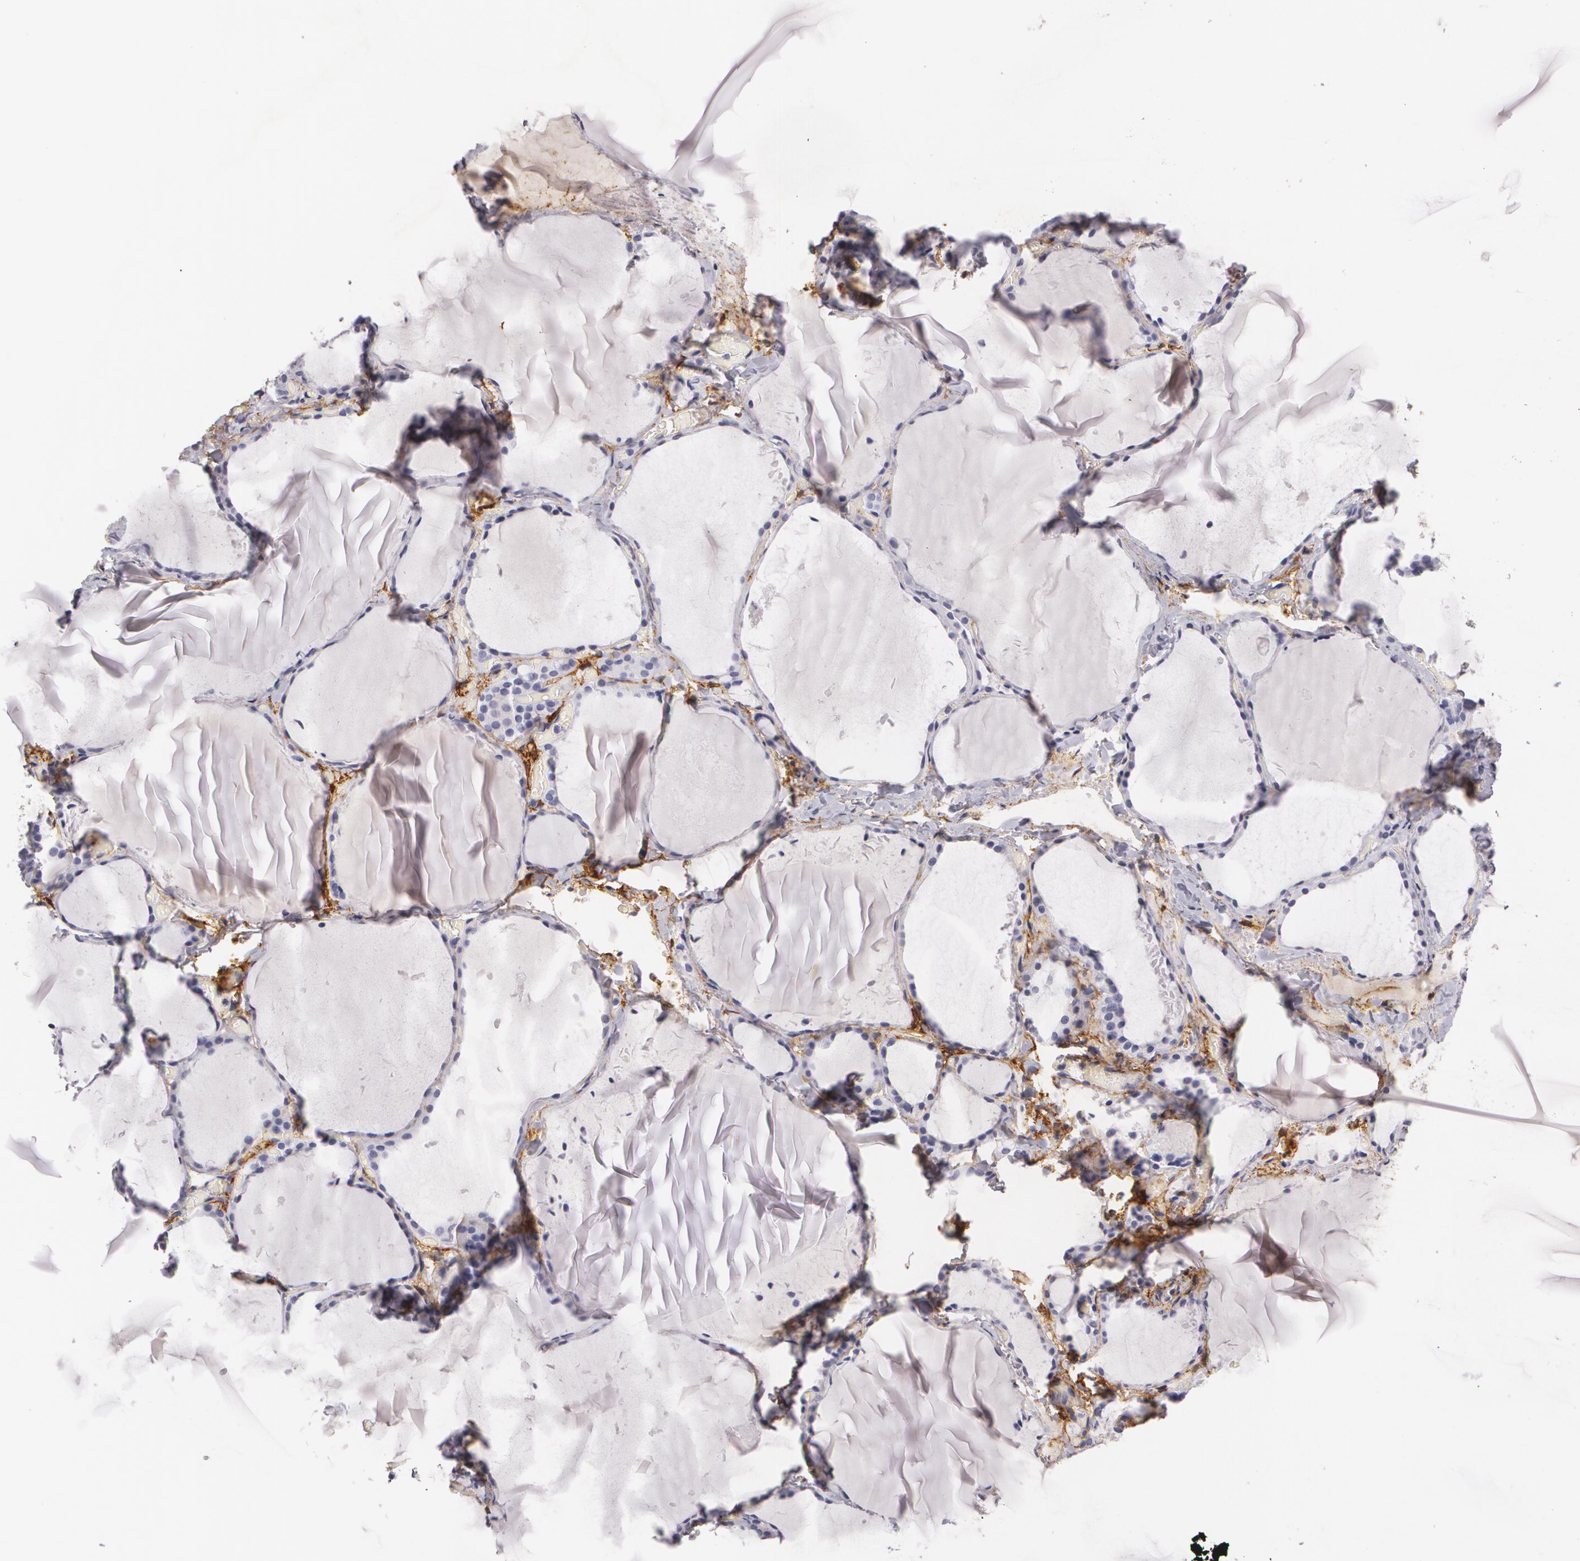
{"staining": {"intensity": "negative", "quantity": "none", "location": "none"}, "tissue": "thyroid gland", "cell_type": "Glandular cells", "image_type": "normal", "snomed": [{"axis": "morphology", "description": "Normal tissue, NOS"}, {"axis": "topography", "description": "Thyroid gland"}], "caption": "This is an immunohistochemistry (IHC) photomicrograph of normal human thyroid gland. There is no positivity in glandular cells.", "gene": "NGFR", "patient": {"sex": "female", "age": 22}}